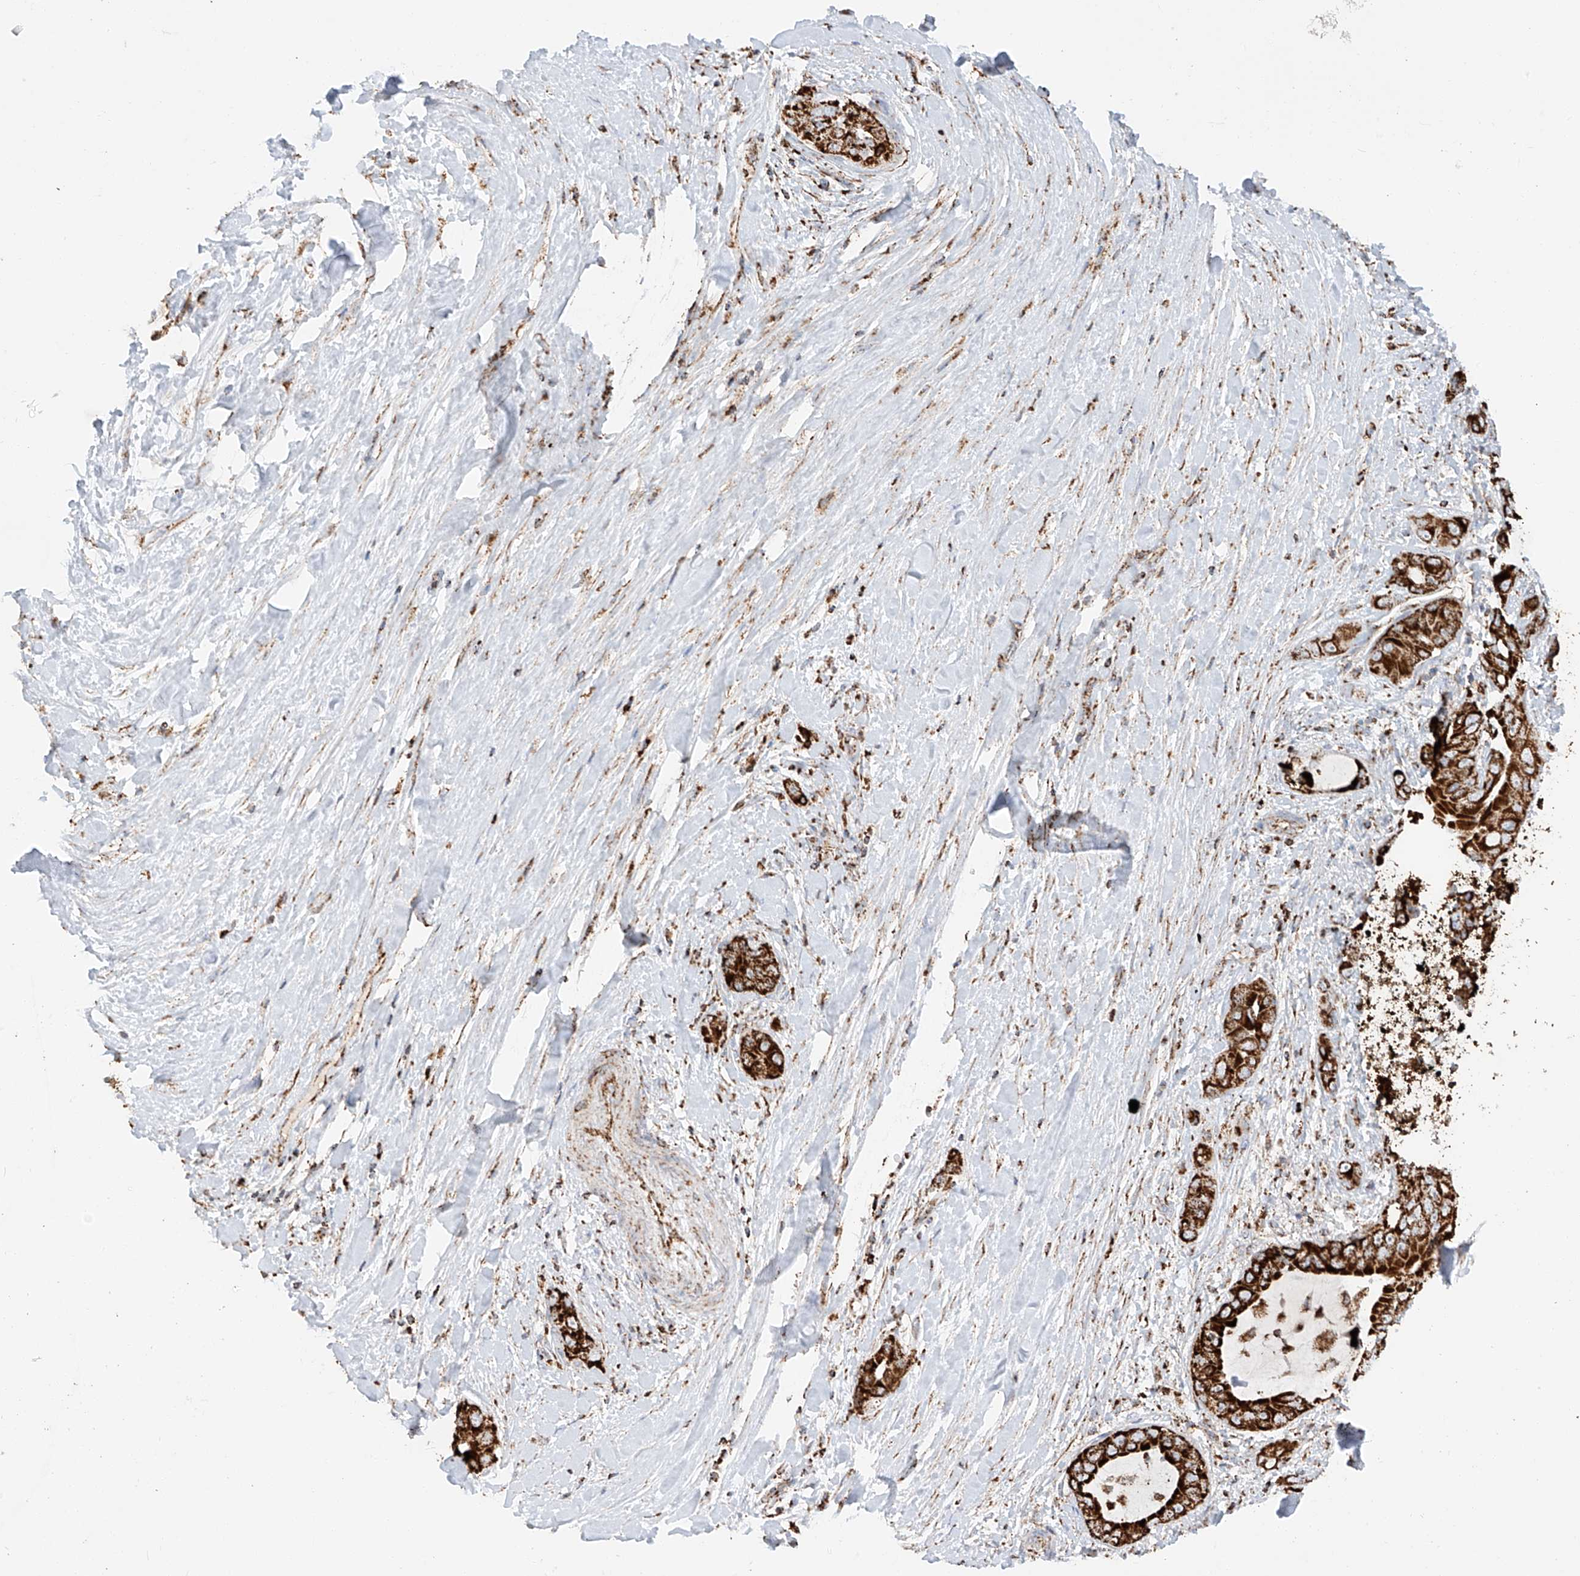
{"staining": {"intensity": "strong", "quantity": ">75%", "location": "cytoplasmic/membranous"}, "tissue": "liver cancer", "cell_type": "Tumor cells", "image_type": "cancer", "snomed": [{"axis": "morphology", "description": "Cholangiocarcinoma"}, {"axis": "topography", "description": "Liver"}], "caption": "Immunohistochemical staining of cholangiocarcinoma (liver) demonstrates high levels of strong cytoplasmic/membranous protein positivity in approximately >75% of tumor cells. (DAB IHC, brown staining for protein, blue staining for nuclei).", "gene": "TTC27", "patient": {"sex": "female", "age": 52}}